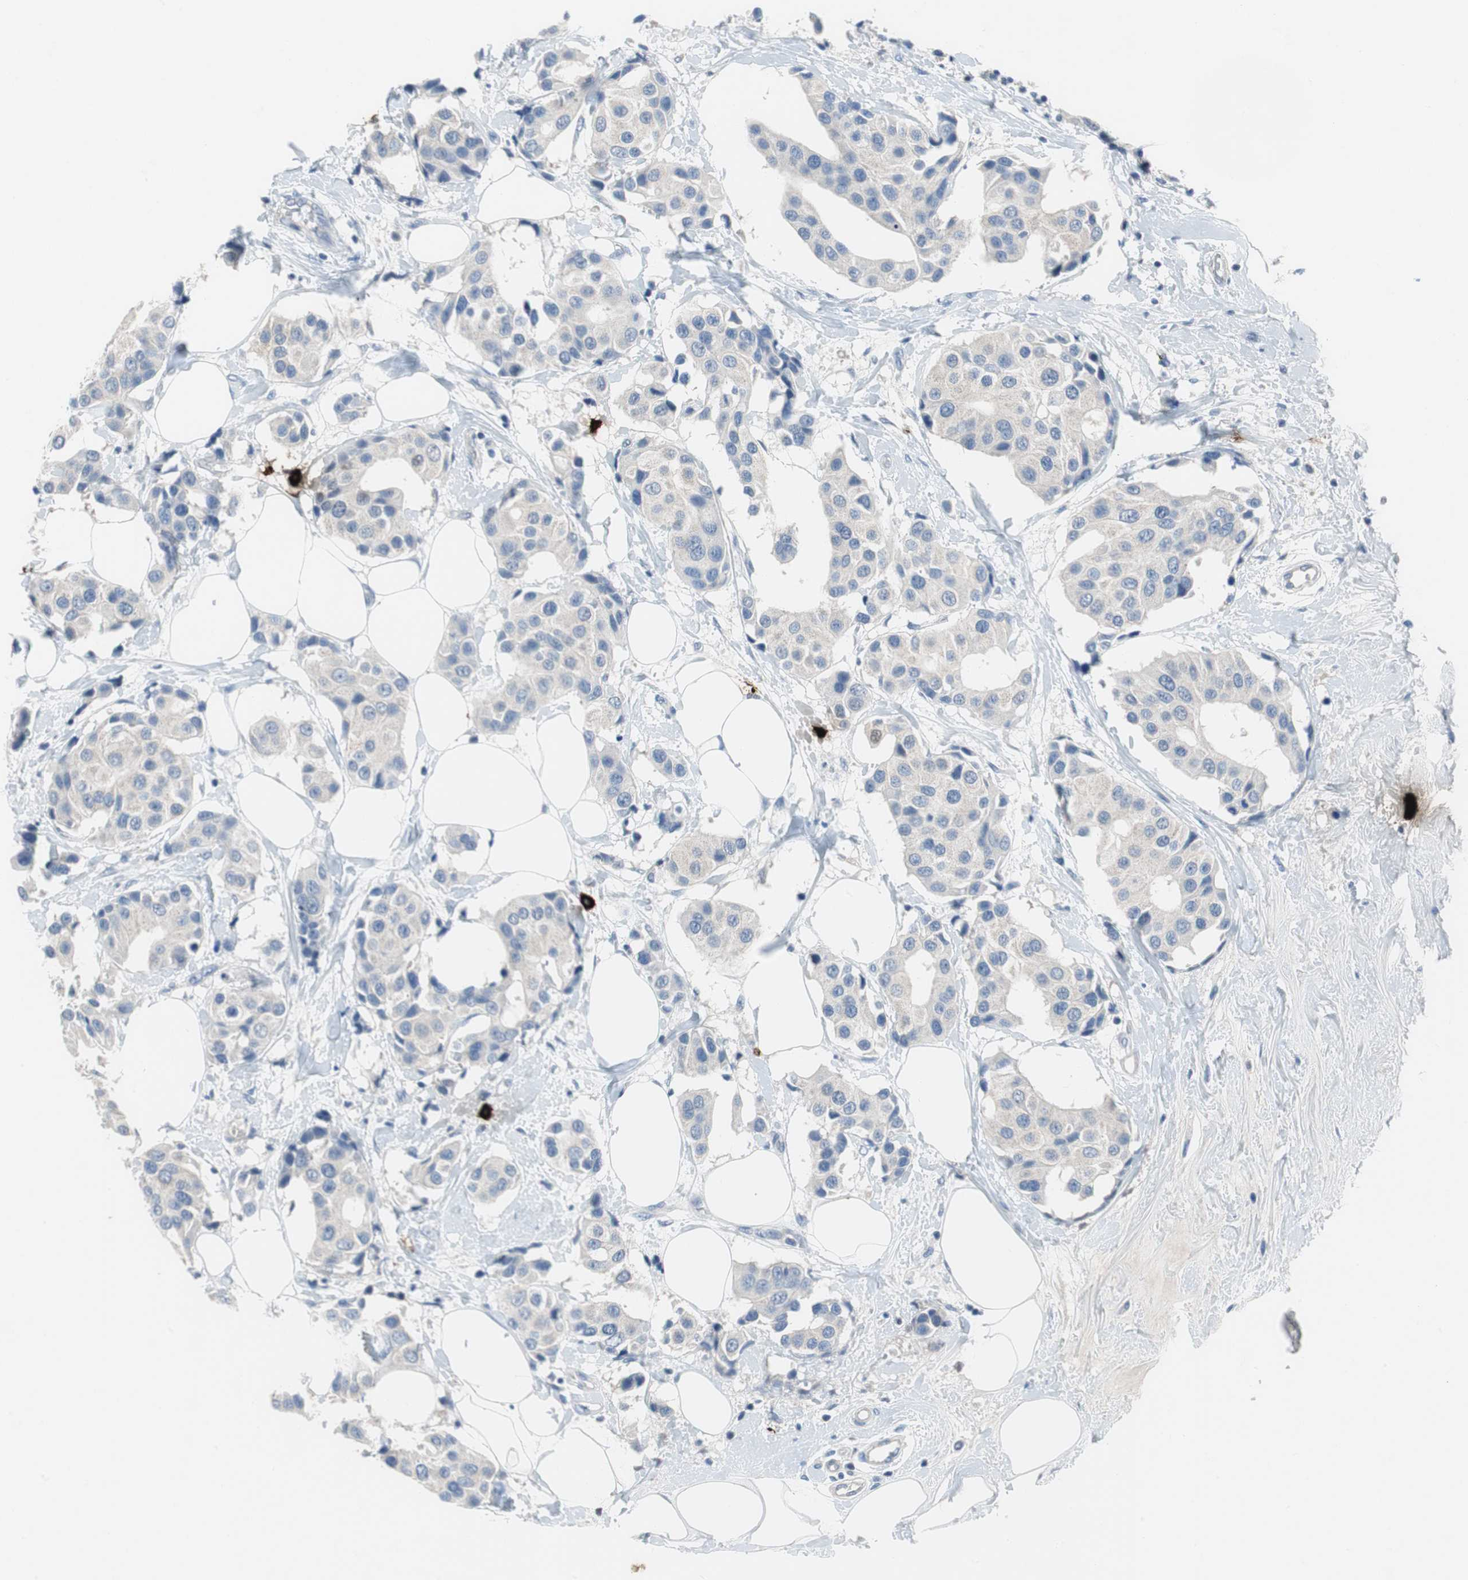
{"staining": {"intensity": "negative", "quantity": "none", "location": "none"}, "tissue": "breast cancer", "cell_type": "Tumor cells", "image_type": "cancer", "snomed": [{"axis": "morphology", "description": "Normal tissue, NOS"}, {"axis": "morphology", "description": "Duct carcinoma"}, {"axis": "topography", "description": "Breast"}], "caption": "An immunohistochemistry (IHC) photomicrograph of breast cancer (intraductal carcinoma) is shown. There is no staining in tumor cells of breast cancer (intraductal carcinoma).", "gene": "CPA3", "patient": {"sex": "female", "age": 39}}